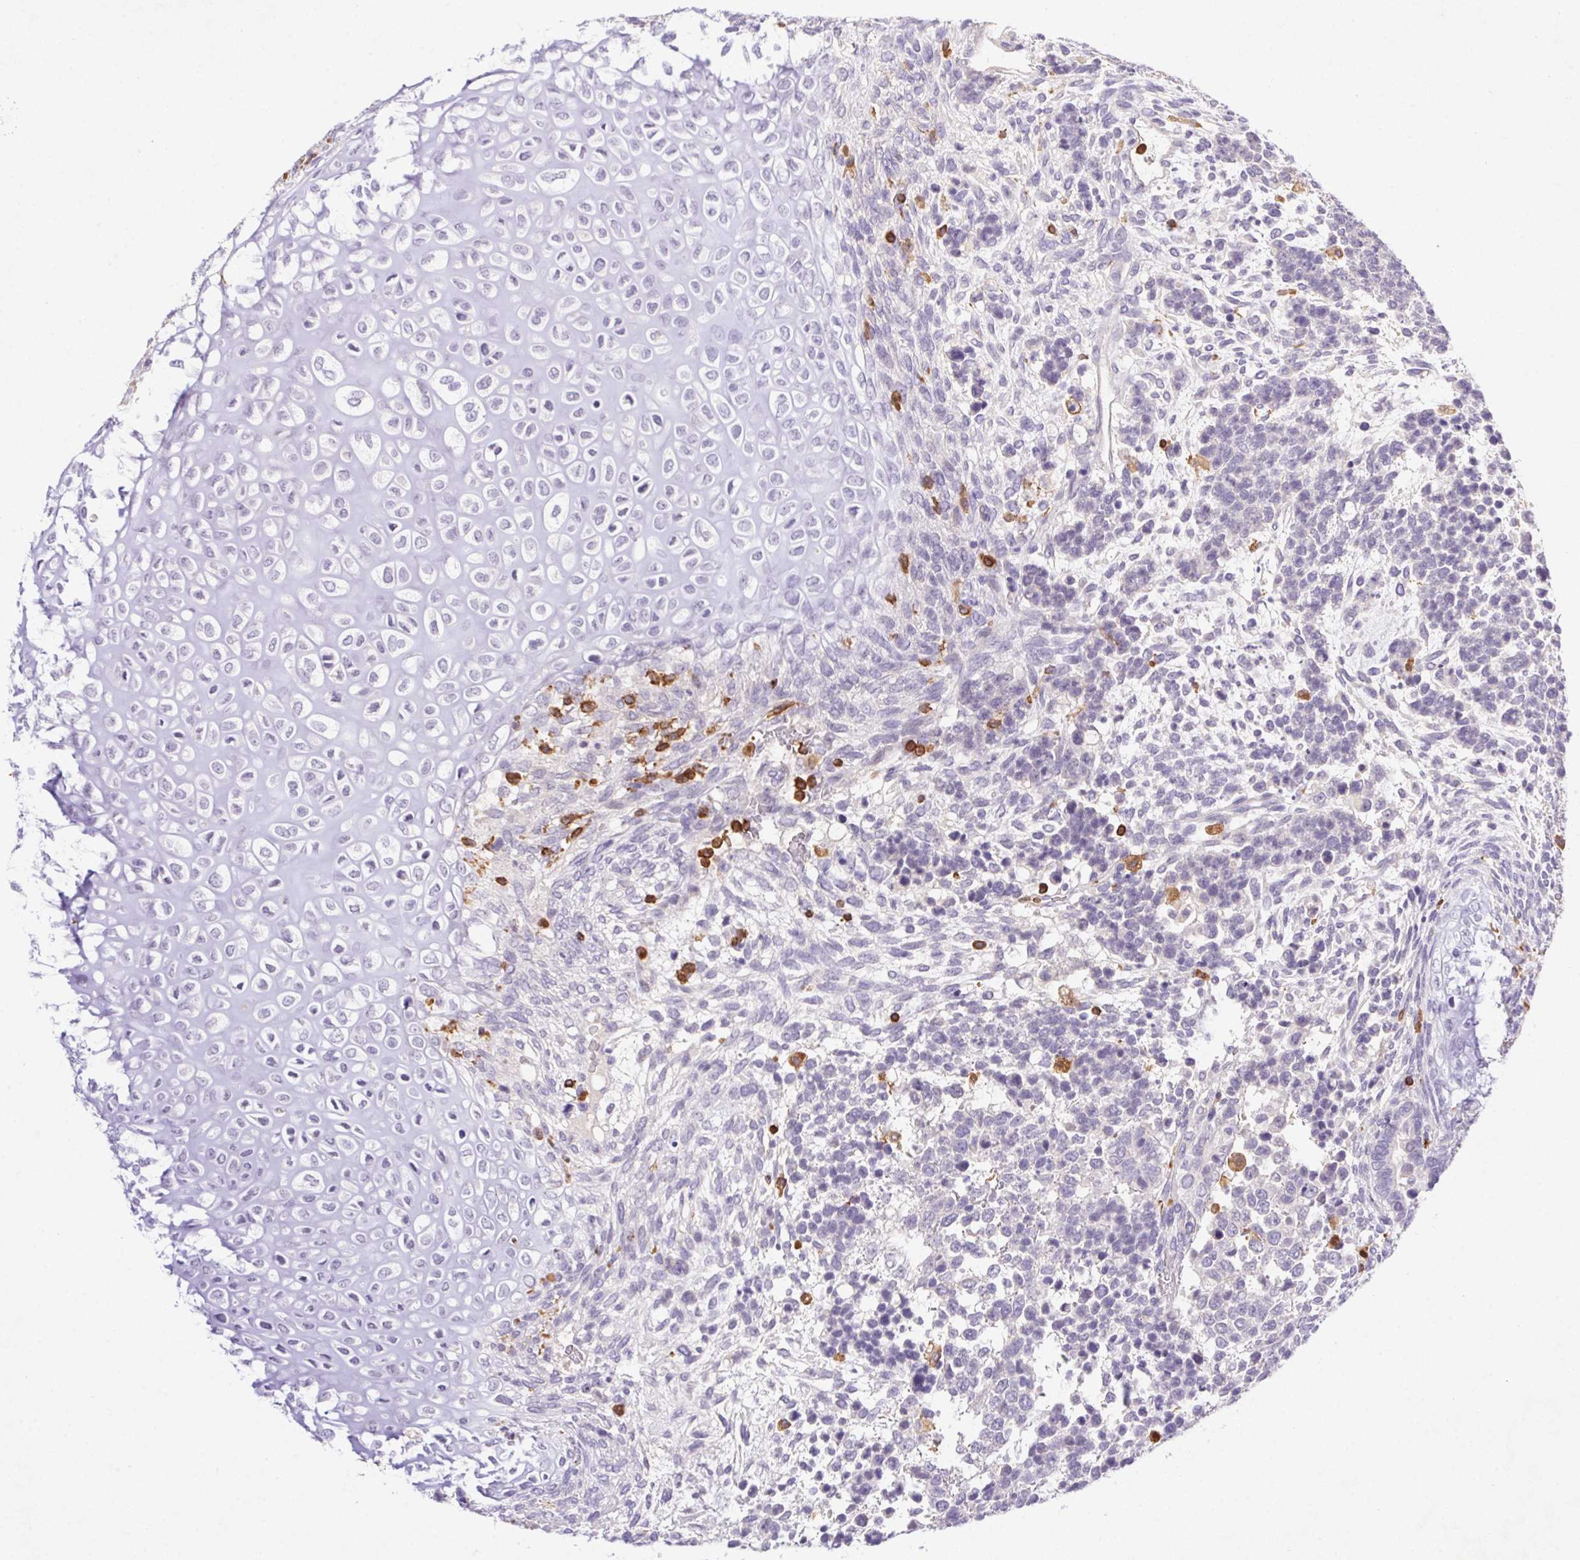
{"staining": {"intensity": "negative", "quantity": "none", "location": "none"}, "tissue": "testis cancer", "cell_type": "Tumor cells", "image_type": "cancer", "snomed": [{"axis": "morphology", "description": "Carcinoma, Embryonal, NOS"}, {"axis": "topography", "description": "Testis"}], "caption": "Testis cancer (embryonal carcinoma) was stained to show a protein in brown. There is no significant expression in tumor cells. Nuclei are stained in blue.", "gene": "APBB1IP", "patient": {"sex": "male", "age": 23}}